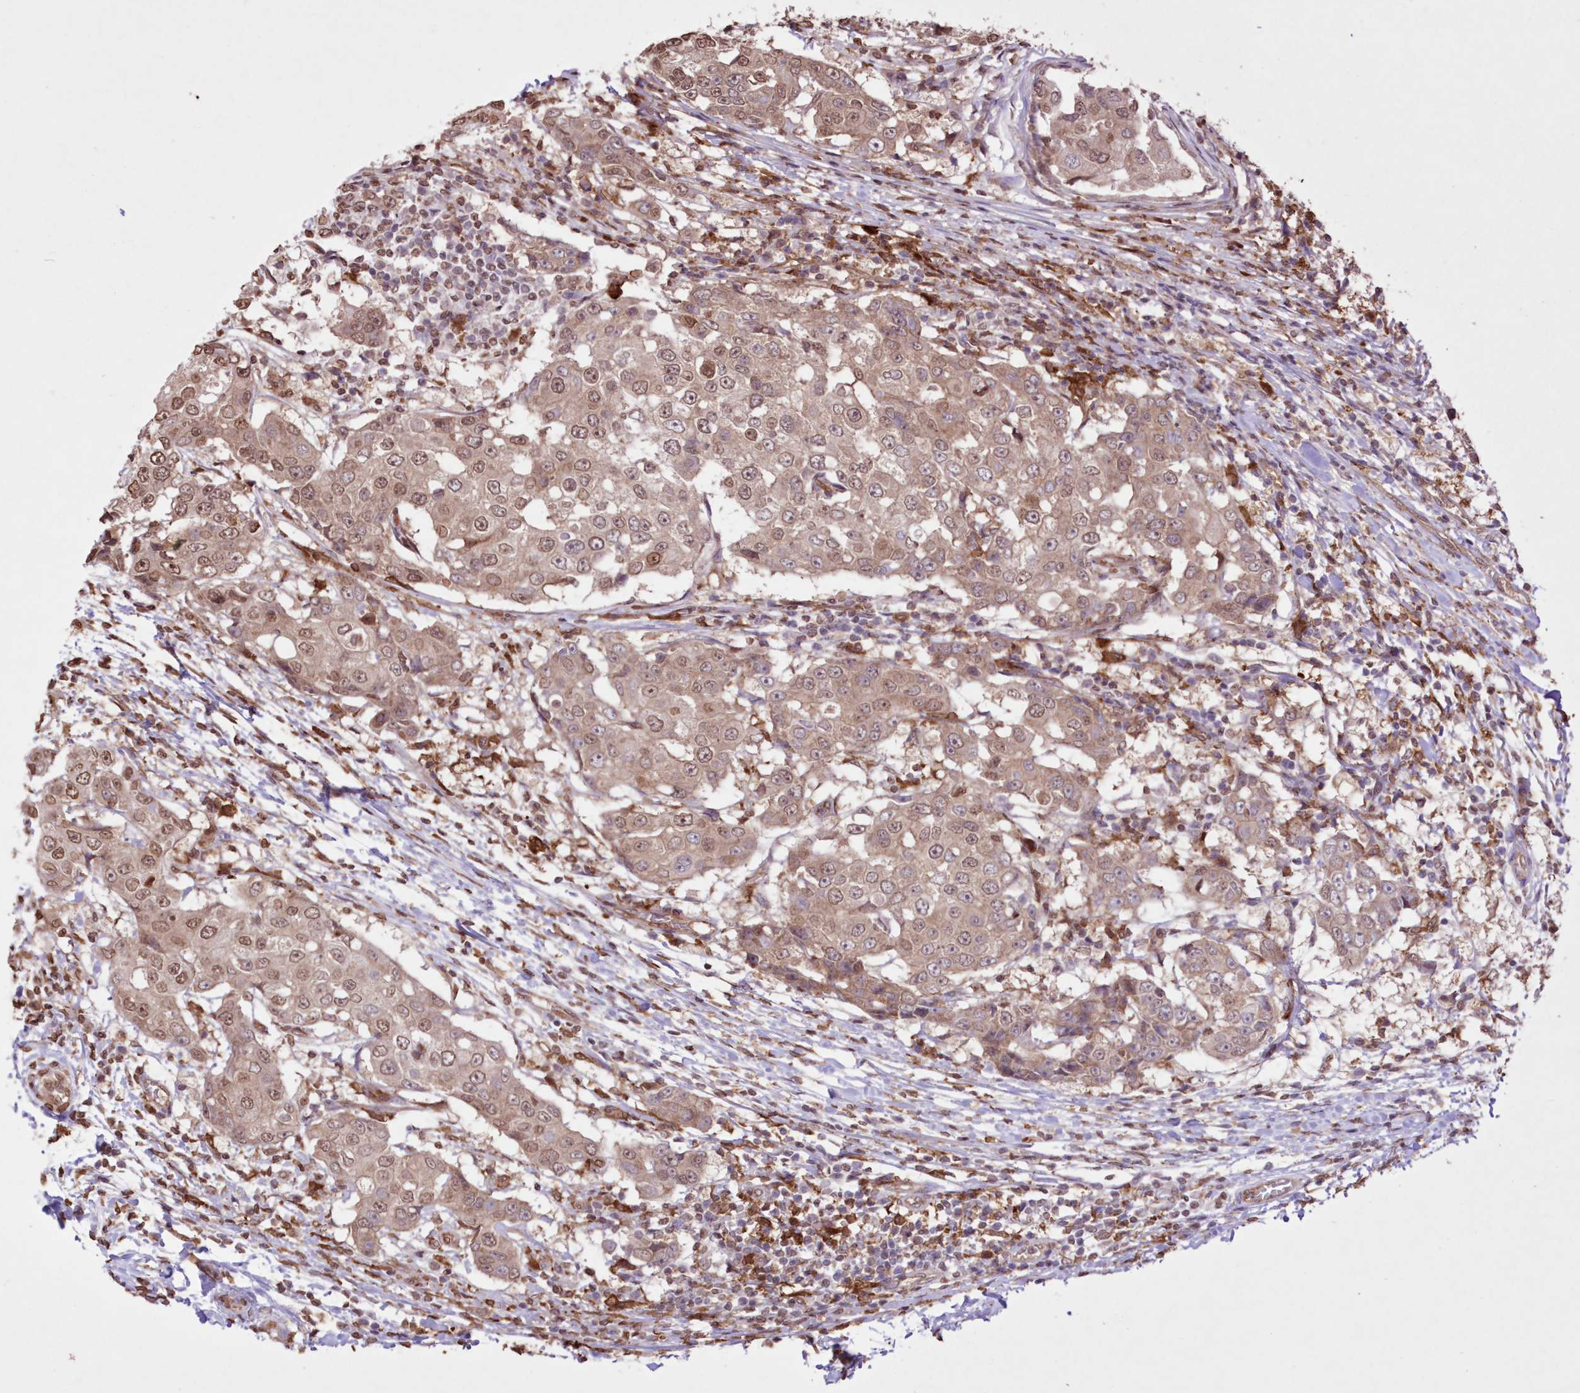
{"staining": {"intensity": "moderate", "quantity": ">75%", "location": "cytoplasmic/membranous,nuclear"}, "tissue": "breast cancer", "cell_type": "Tumor cells", "image_type": "cancer", "snomed": [{"axis": "morphology", "description": "Duct carcinoma"}, {"axis": "topography", "description": "Breast"}], "caption": "Protein positivity by IHC demonstrates moderate cytoplasmic/membranous and nuclear staining in approximately >75% of tumor cells in breast invasive ductal carcinoma.", "gene": "FCHO2", "patient": {"sex": "female", "age": 27}}